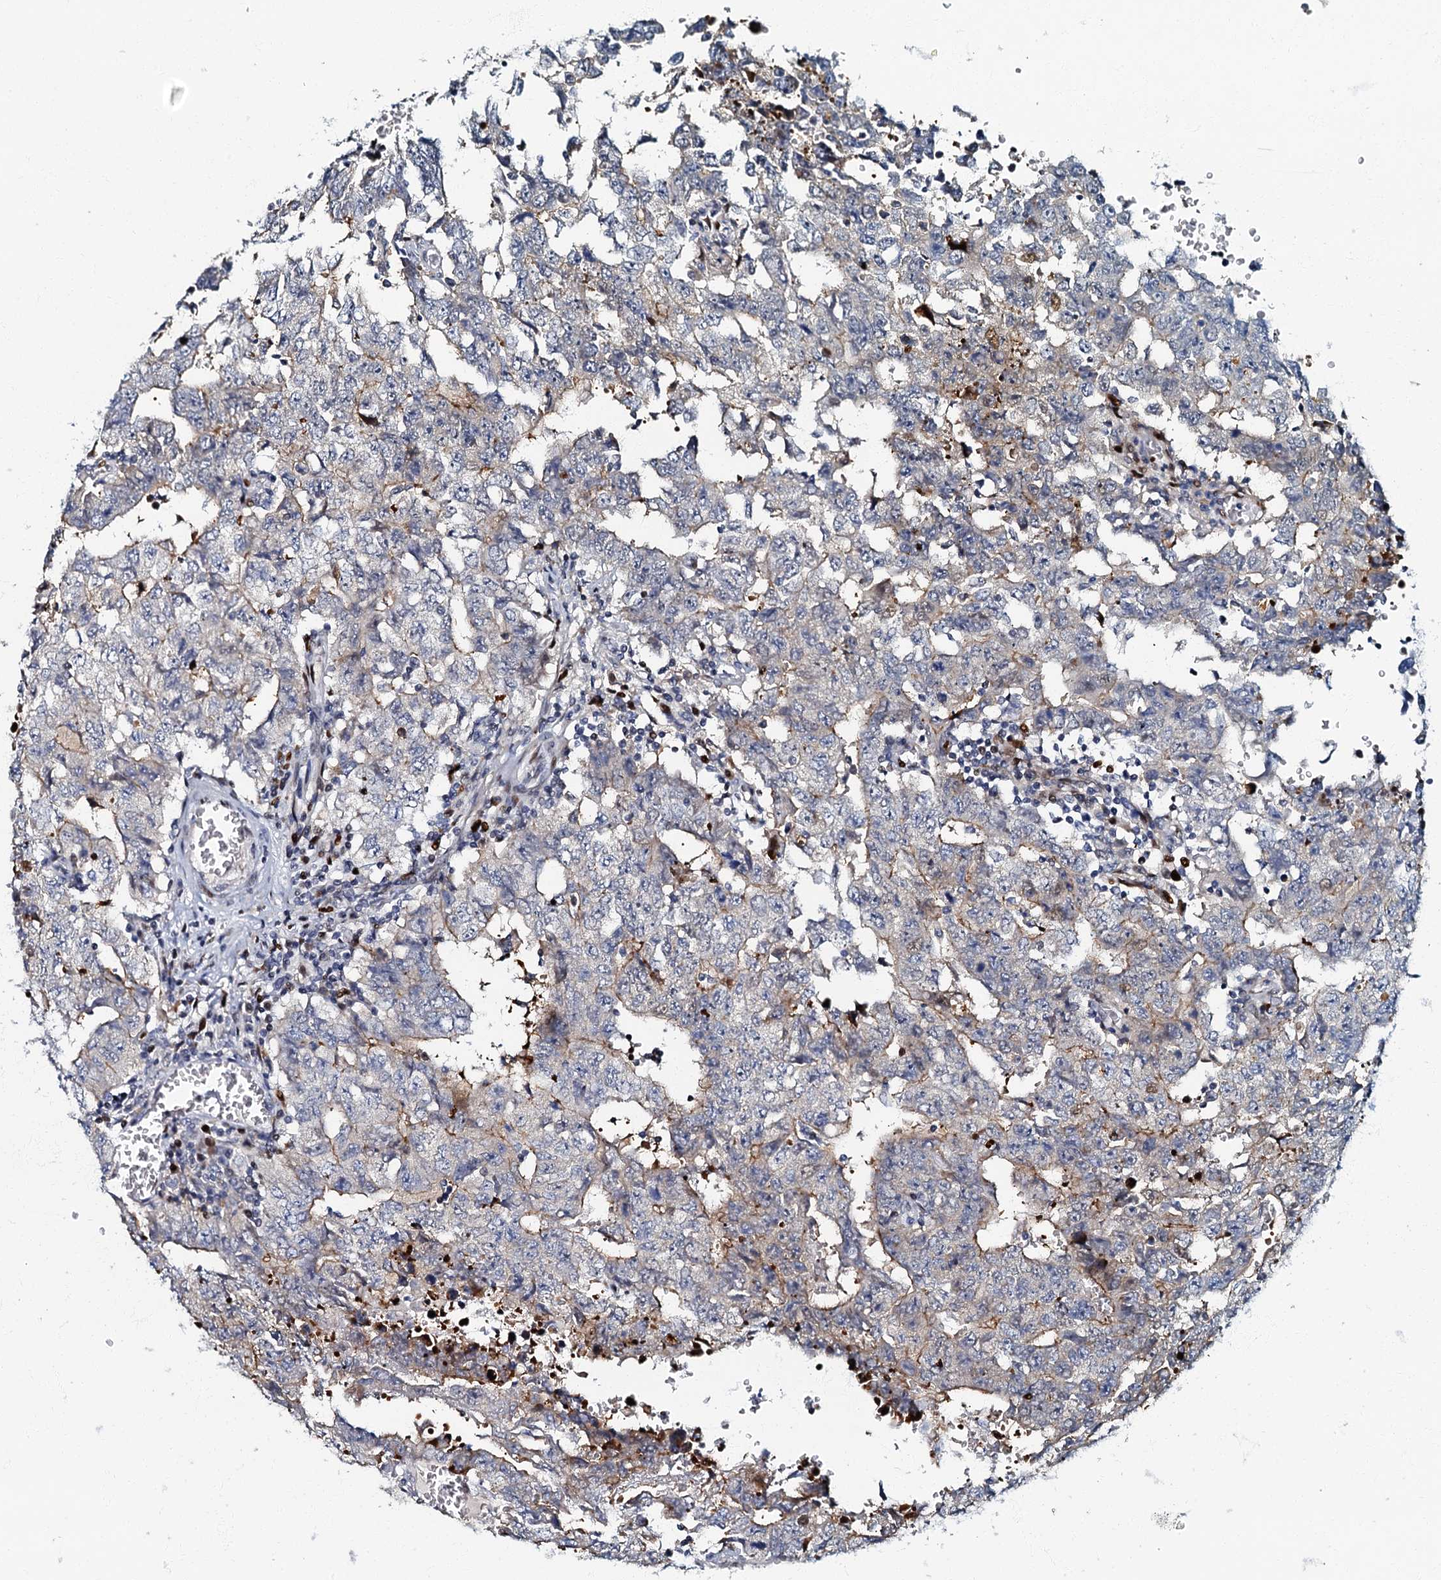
{"staining": {"intensity": "weak", "quantity": "<25%", "location": "cytoplasmic/membranous"}, "tissue": "testis cancer", "cell_type": "Tumor cells", "image_type": "cancer", "snomed": [{"axis": "morphology", "description": "Carcinoma, Embryonal, NOS"}, {"axis": "topography", "description": "Testis"}], "caption": "This is an immunohistochemistry (IHC) micrograph of embryonal carcinoma (testis). There is no expression in tumor cells.", "gene": "MFSD5", "patient": {"sex": "male", "age": 26}}